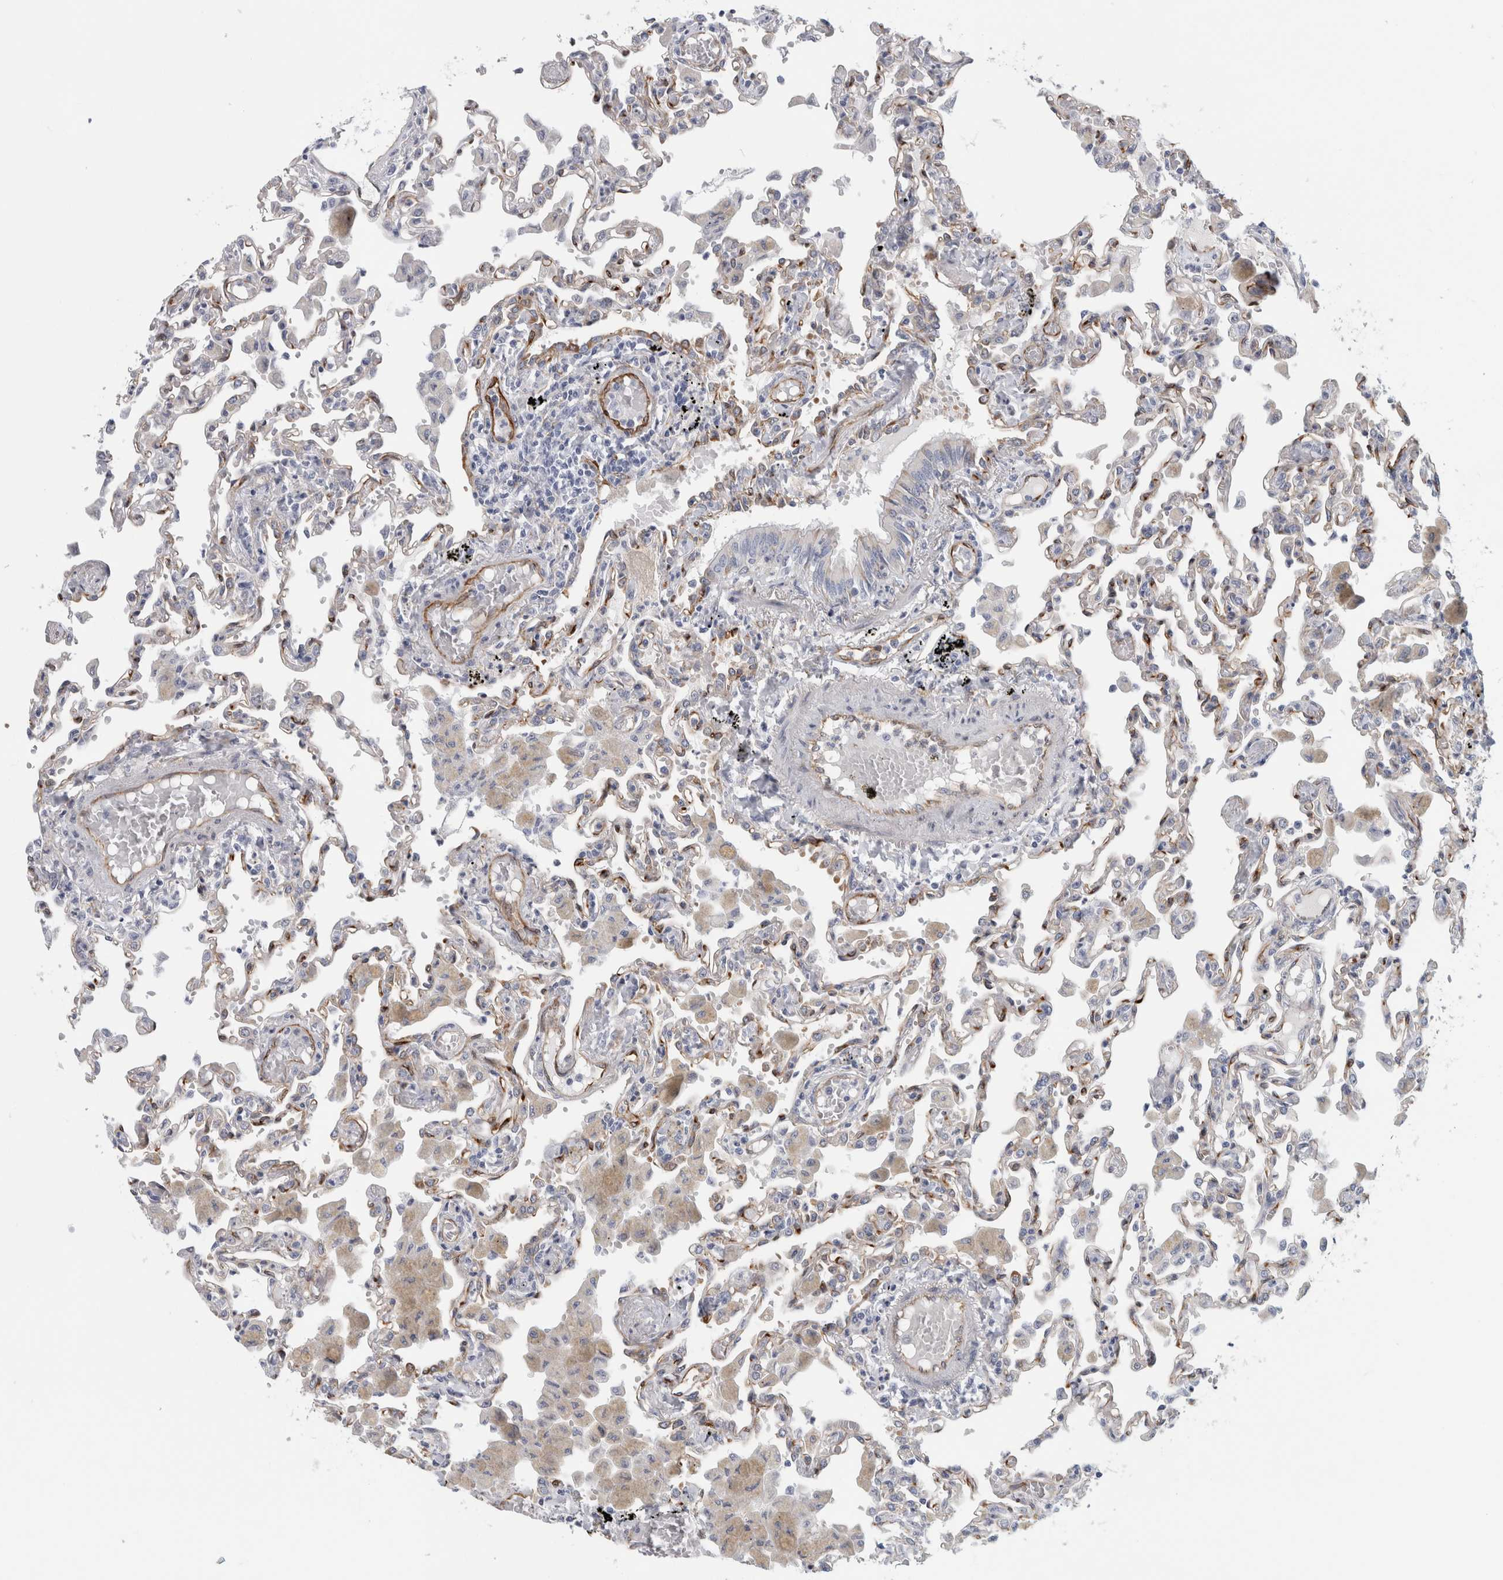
{"staining": {"intensity": "weak", "quantity": "<25%", "location": "cytoplasmic/membranous"}, "tissue": "lung", "cell_type": "Alveolar cells", "image_type": "normal", "snomed": [{"axis": "morphology", "description": "Normal tissue, NOS"}, {"axis": "topography", "description": "Bronchus"}, {"axis": "topography", "description": "Lung"}], "caption": "Immunohistochemistry (IHC) photomicrograph of unremarkable lung stained for a protein (brown), which exhibits no expression in alveolar cells. Nuclei are stained in blue.", "gene": "B3GNT3", "patient": {"sex": "female", "age": 49}}